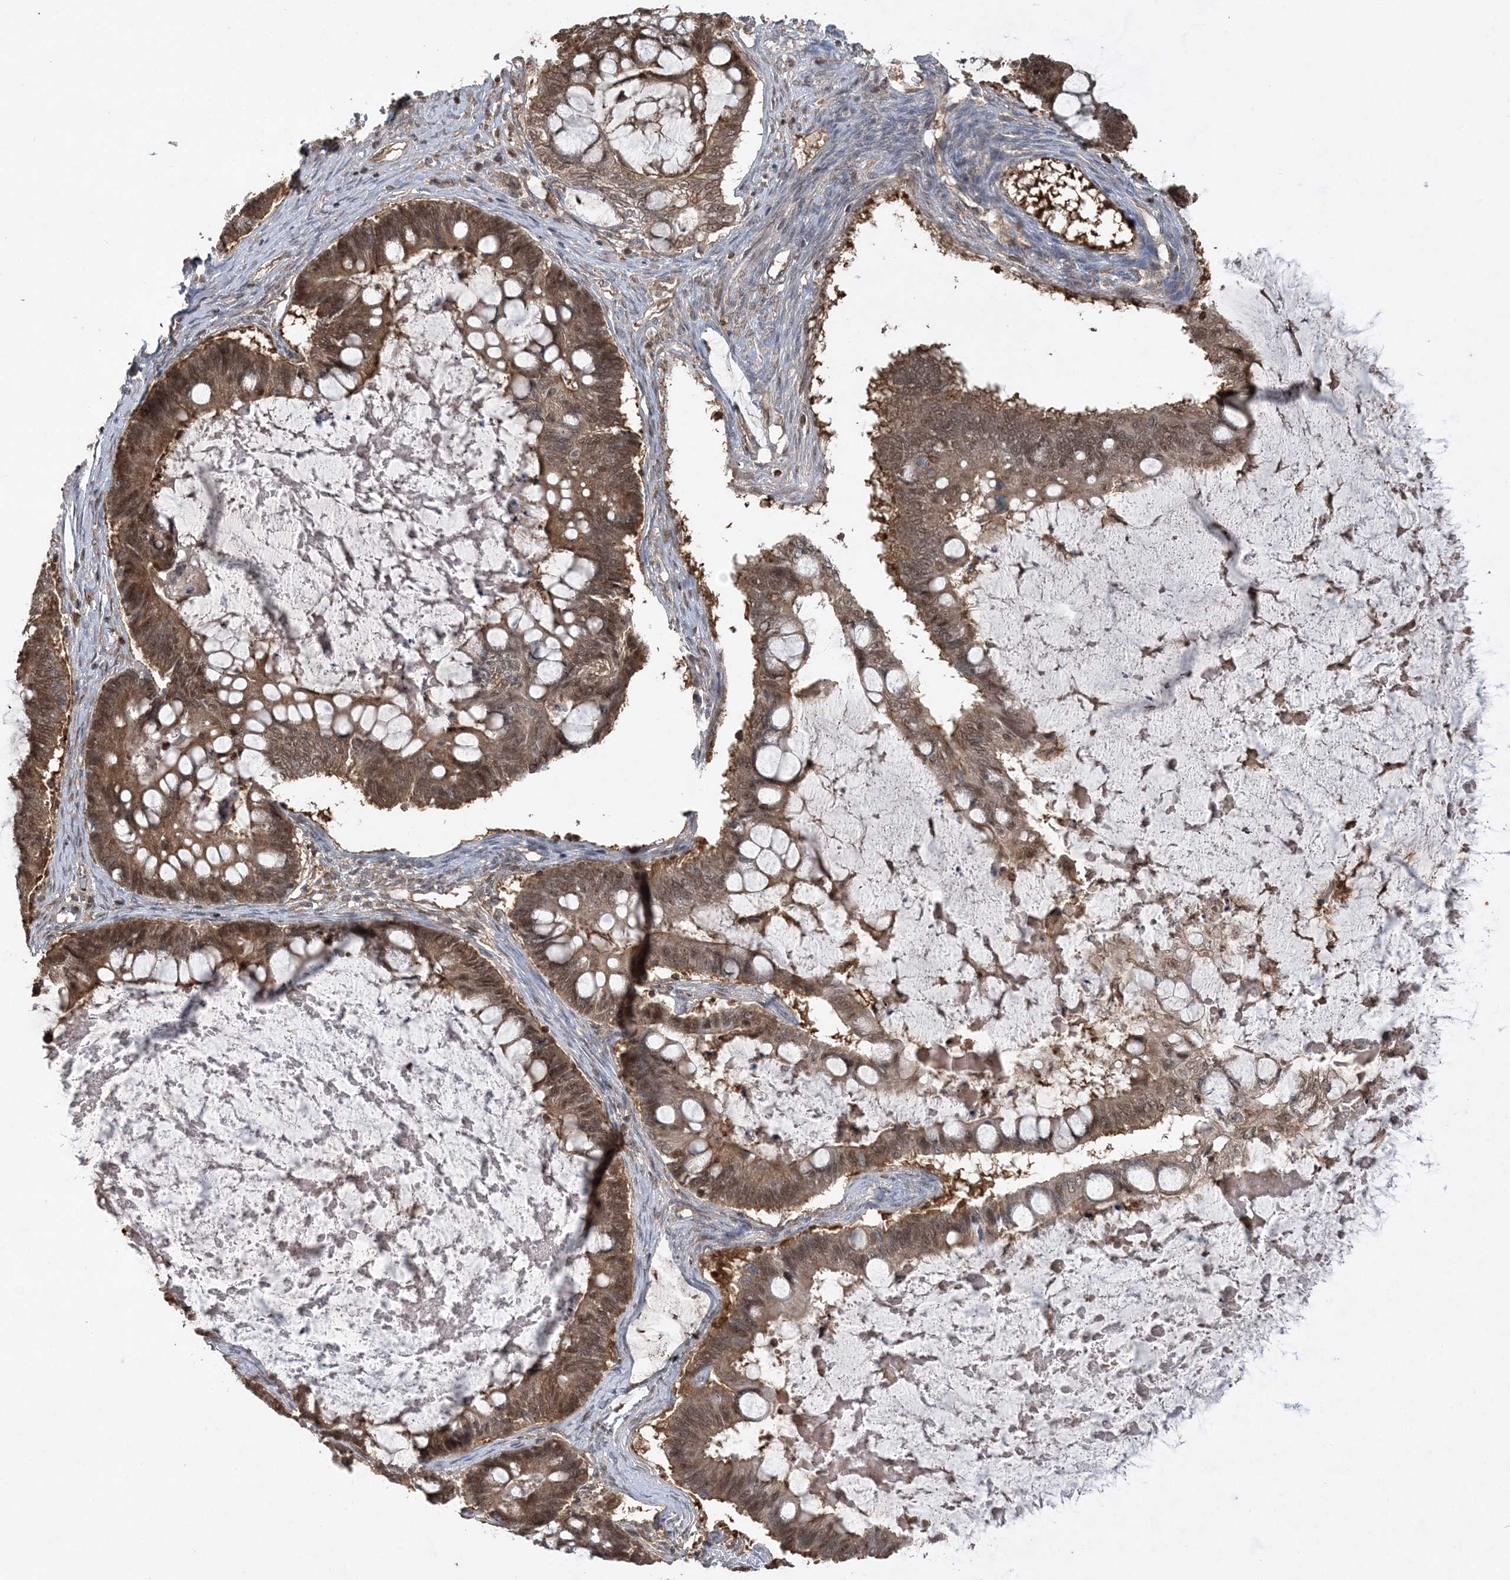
{"staining": {"intensity": "moderate", "quantity": ">75%", "location": "cytoplasmic/membranous,nuclear"}, "tissue": "ovarian cancer", "cell_type": "Tumor cells", "image_type": "cancer", "snomed": [{"axis": "morphology", "description": "Cystadenocarcinoma, mucinous, NOS"}, {"axis": "topography", "description": "Ovary"}], "caption": "DAB immunohistochemical staining of human mucinous cystadenocarcinoma (ovarian) demonstrates moderate cytoplasmic/membranous and nuclear protein staining in approximately >75% of tumor cells.", "gene": "ACYP1", "patient": {"sex": "female", "age": 61}}